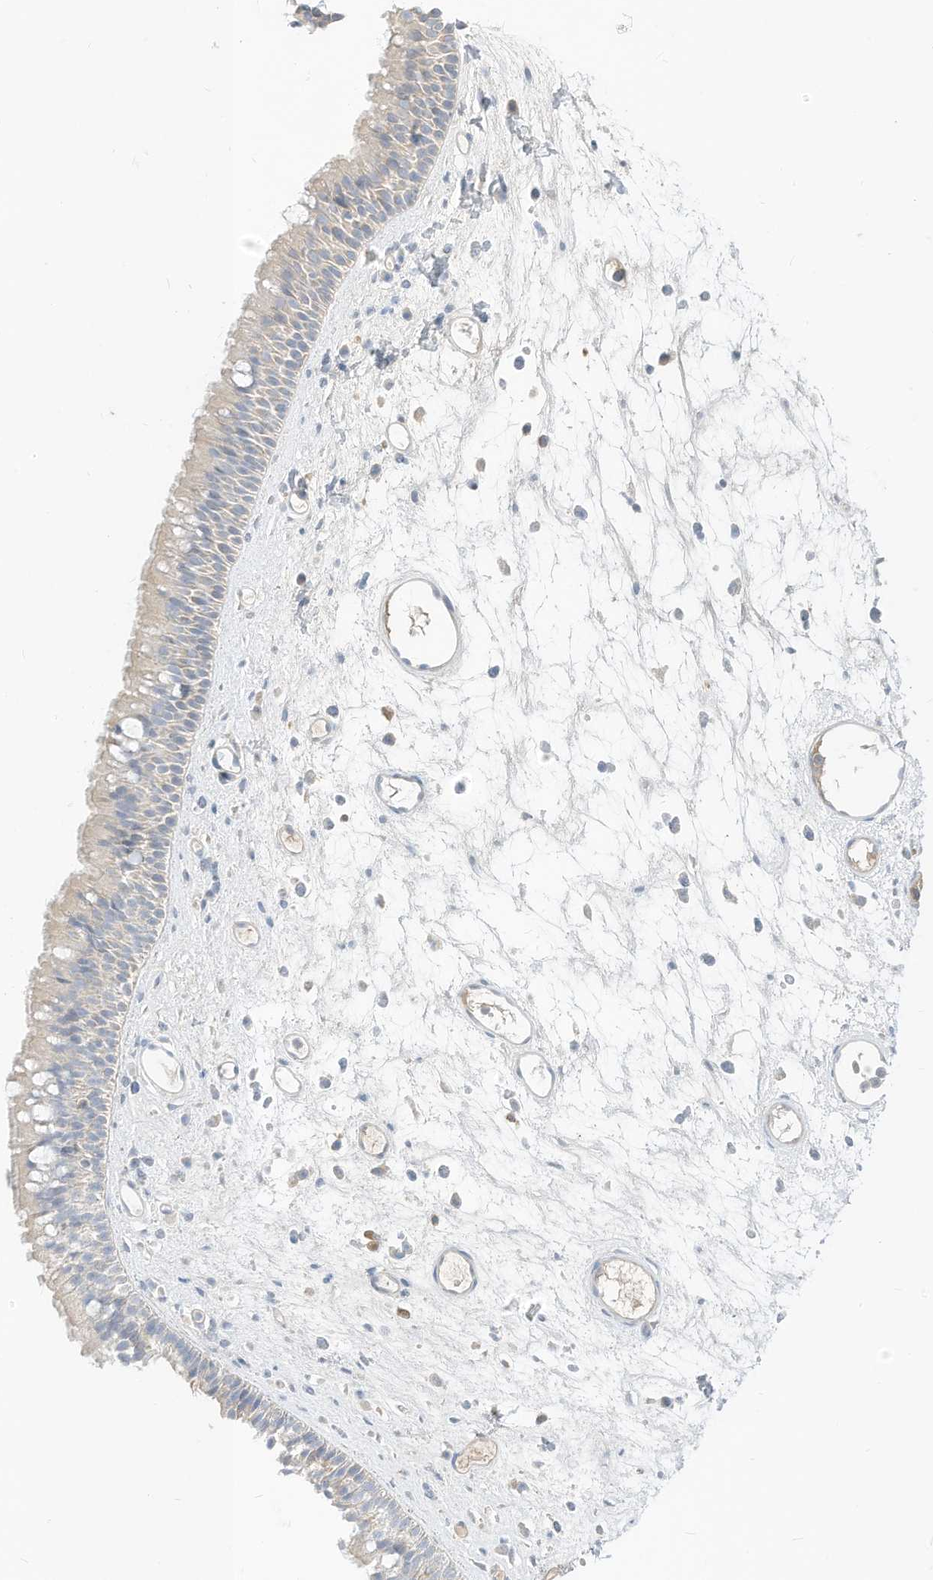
{"staining": {"intensity": "weak", "quantity": "25%-75%", "location": "cytoplasmic/membranous"}, "tissue": "nasopharynx", "cell_type": "Respiratory epithelial cells", "image_type": "normal", "snomed": [{"axis": "morphology", "description": "Normal tissue, NOS"}, {"axis": "morphology", "description": "Inflammation, NOS"}, {"axis": "morphology", "description": "Malignant melanoma, Metastatic site"}, {"axis": "topography", "description": "Nasopharynx"}], "caption": "Immunohistochemistry (IHC) (DAB (3,3'-diaminobenzidine)) staining of normal human nasopharynx displays weak cytoplasmic/membranous protein expression in approximately 25%-75% of respiratory epithelial cells.", "gene": "RASA2", "patient": {"sex": "male", "age": 70}}